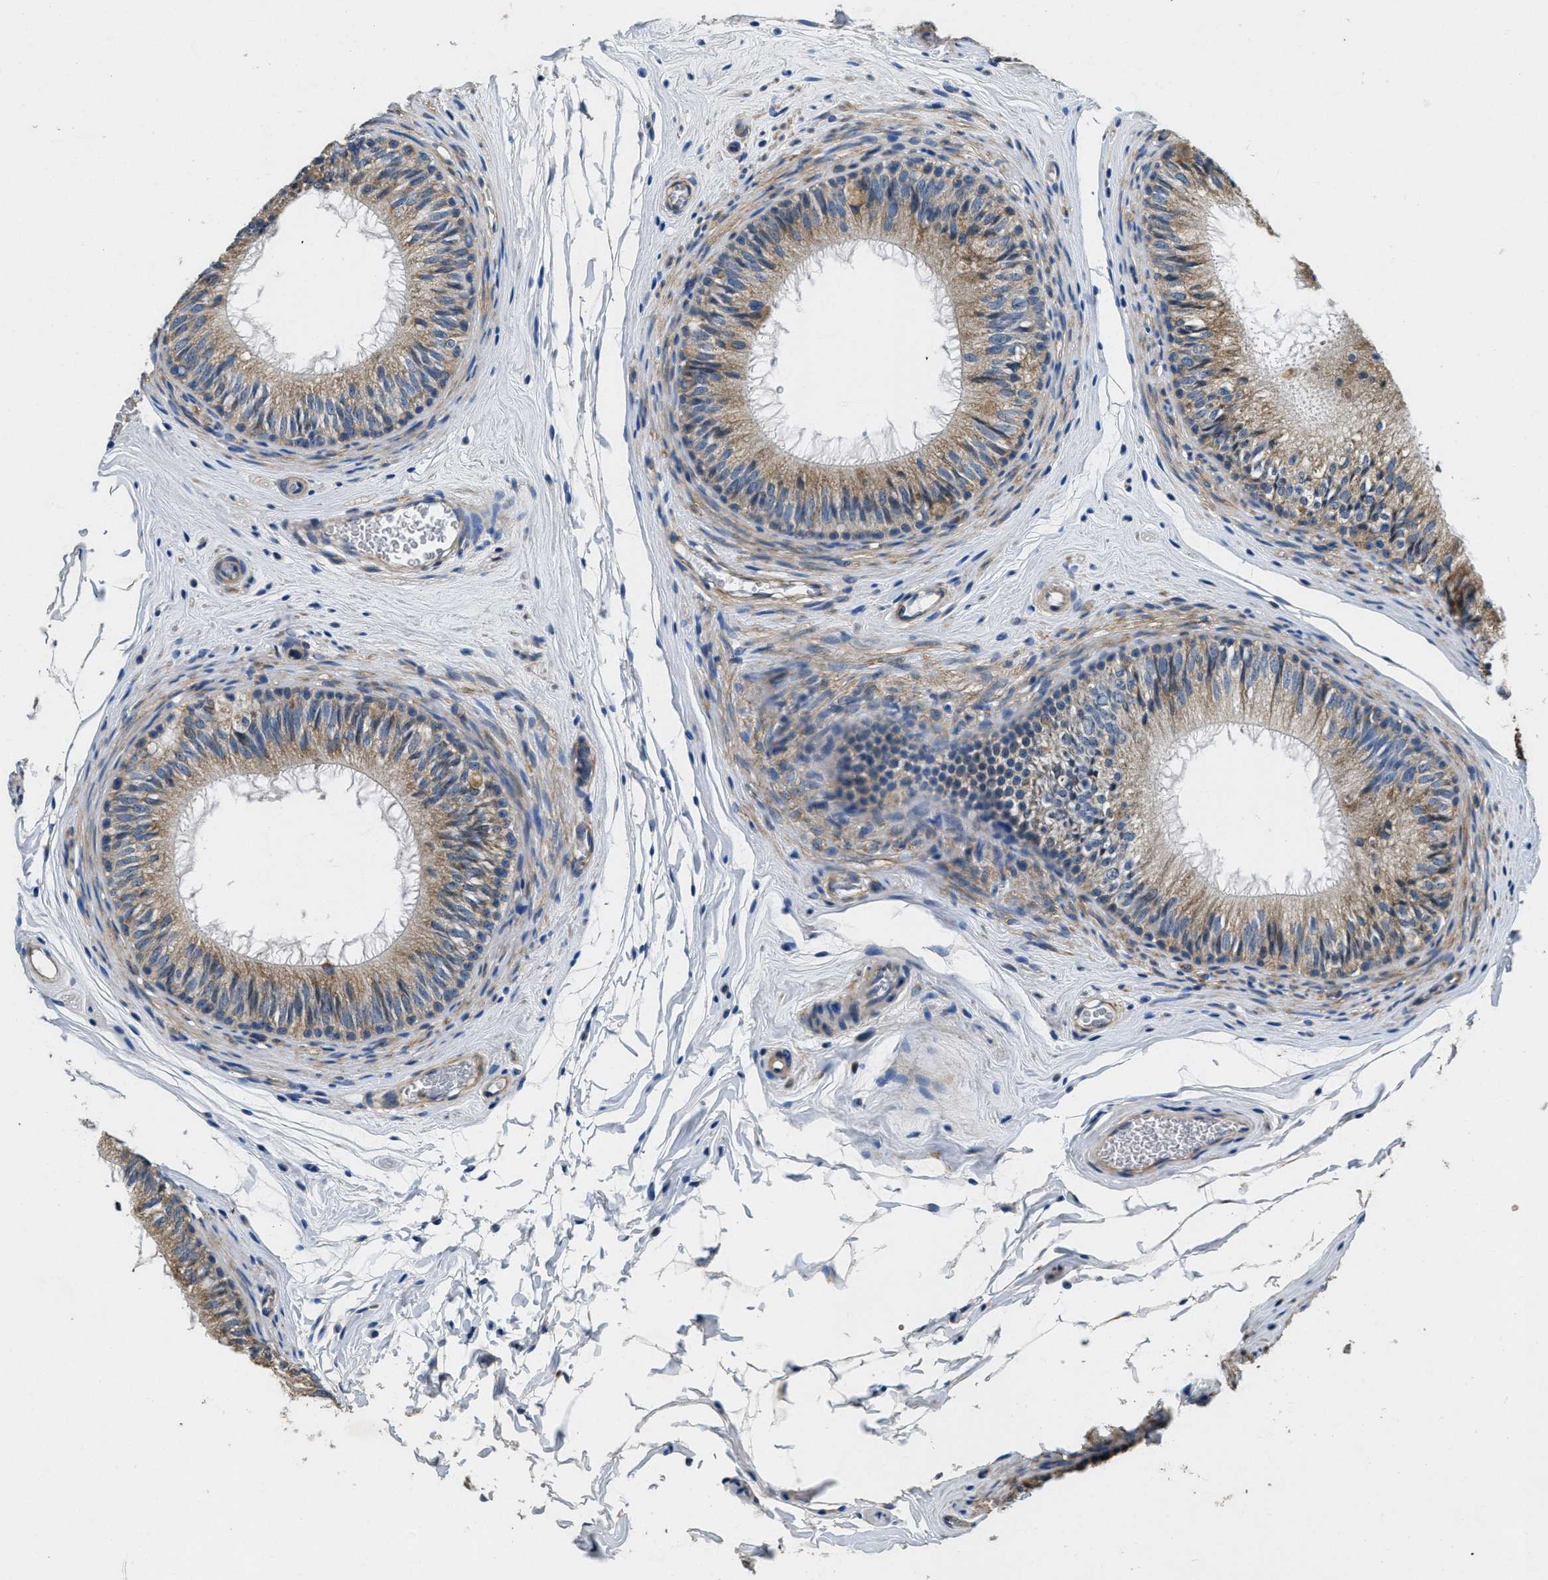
{"staining": {"intensity": "moderate", "quantity": ">75%", "location": "cytoplasmic/membranous"}, "tissue": "epididymis", "cell_type": "Glandular cells", "image_type": "normal", "snomed": [{"axis": "morphology", "description": "Normal tissue, NOS"}, {"axis": "topography", "description": "Testis"}, {"axis": "topography", "description": "Epididymis"}], "caption": "Immunohistochemical staining of unremarkable epididymis reveals moderate cytoplasmic/membranous protein positivity in about >75% of glandular cells. (DAB = brown stain, brightfield microscopy at high magnification).", "gene": "TOMM70", "patient": {"sex": "male", "age": 36}}